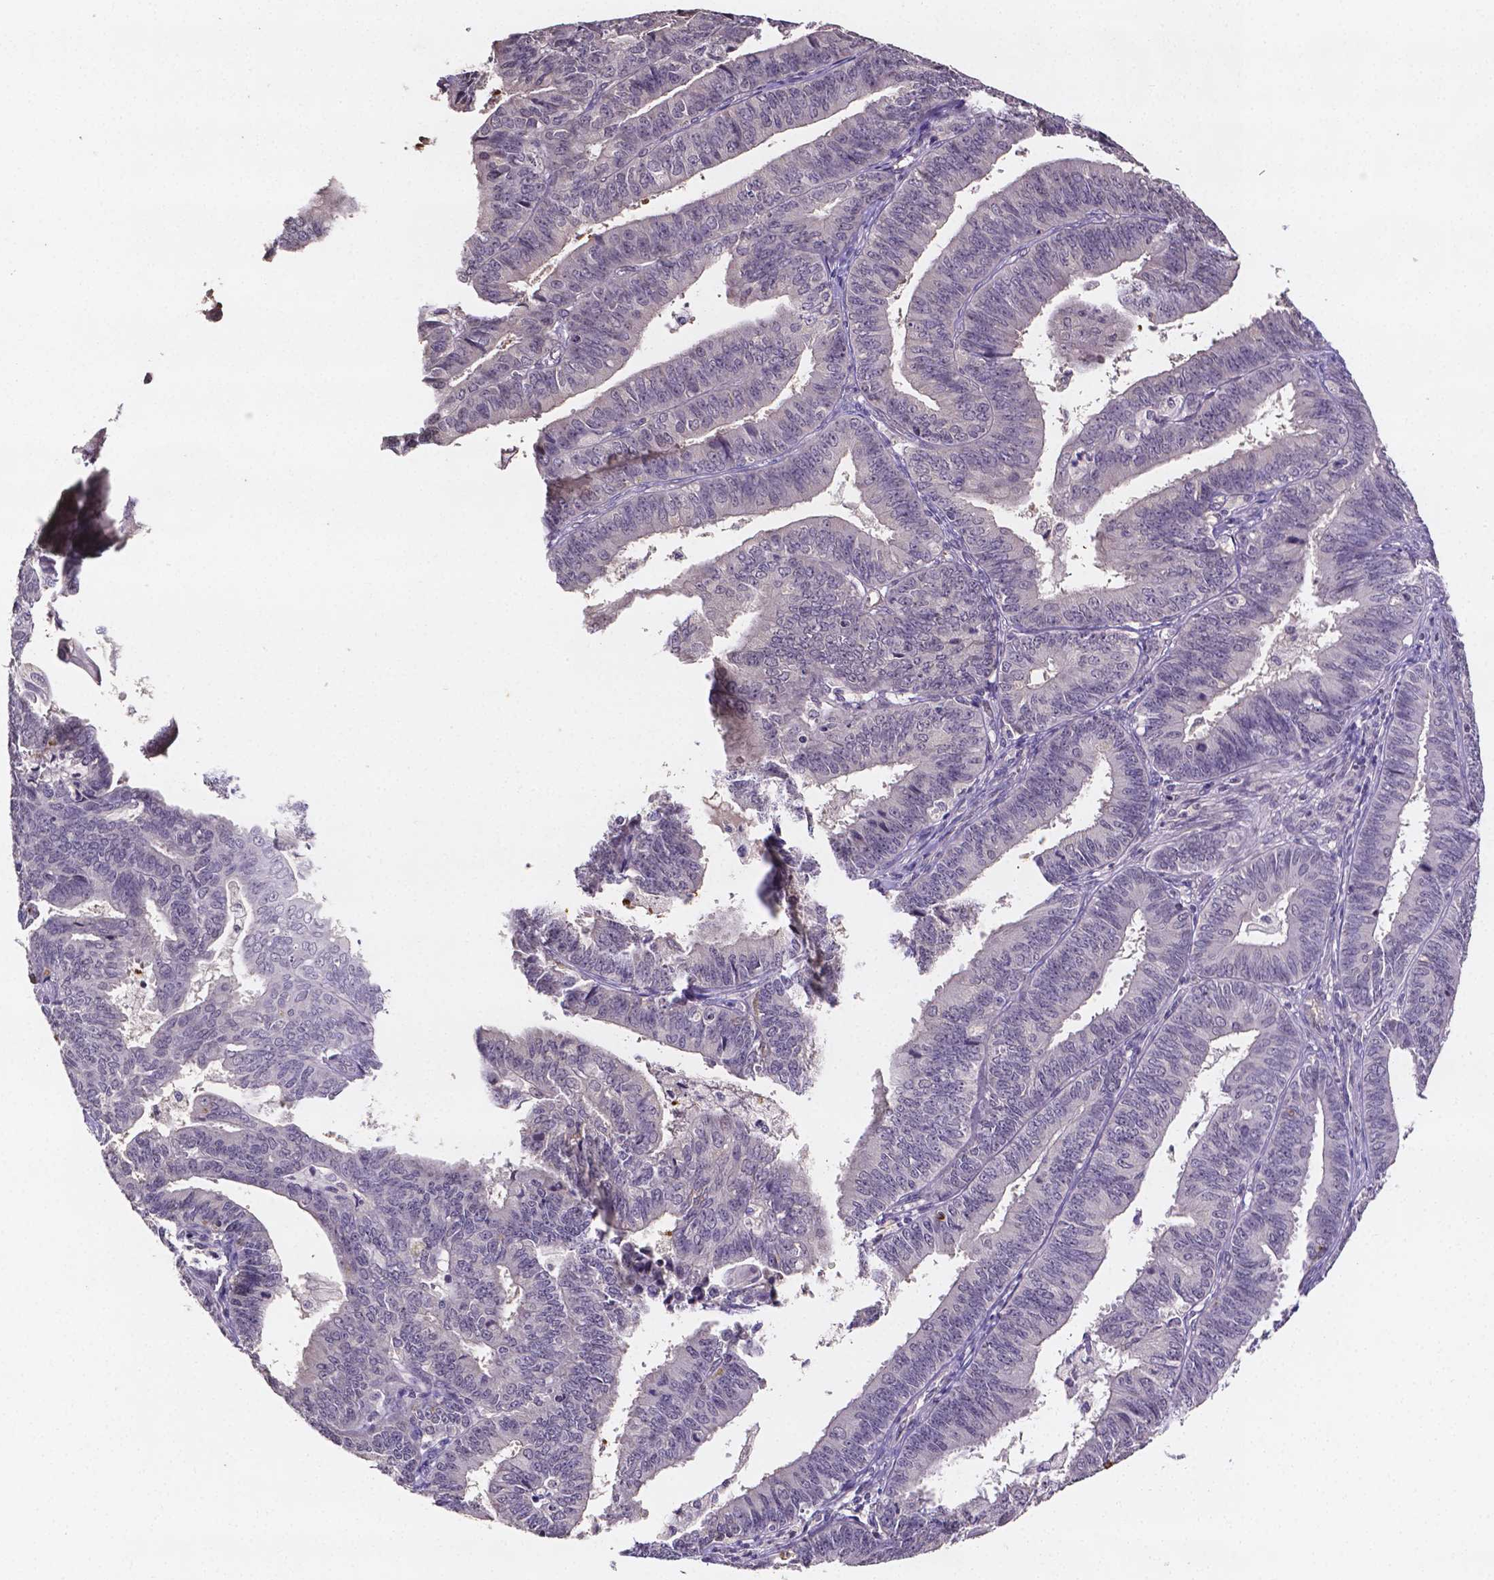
{"staining": {"intensity": "negative", "quantity": "none", "location": "none"}, "tissue": "endometrial cancer", "cell_type": "Tumor cells", "image_type": "cancer", "snomed": [{"axis": "morphology", "description": "Adenocarcinoma, NOS"}, {"axis": "topography", "description": "Endometrium"}], "caption": "High power microscopy image of an IHC histopathology image of adenocarcinoma (endometrial), revealing no significant expression in tumor cells. (DAB (3,3'-diaminobenzidine) immunohistochemistry (IHC) visualized using brightfield microscopy, high magnification).", "gene": "NRGN", "patient": {"sex": "female", "age": 73}}